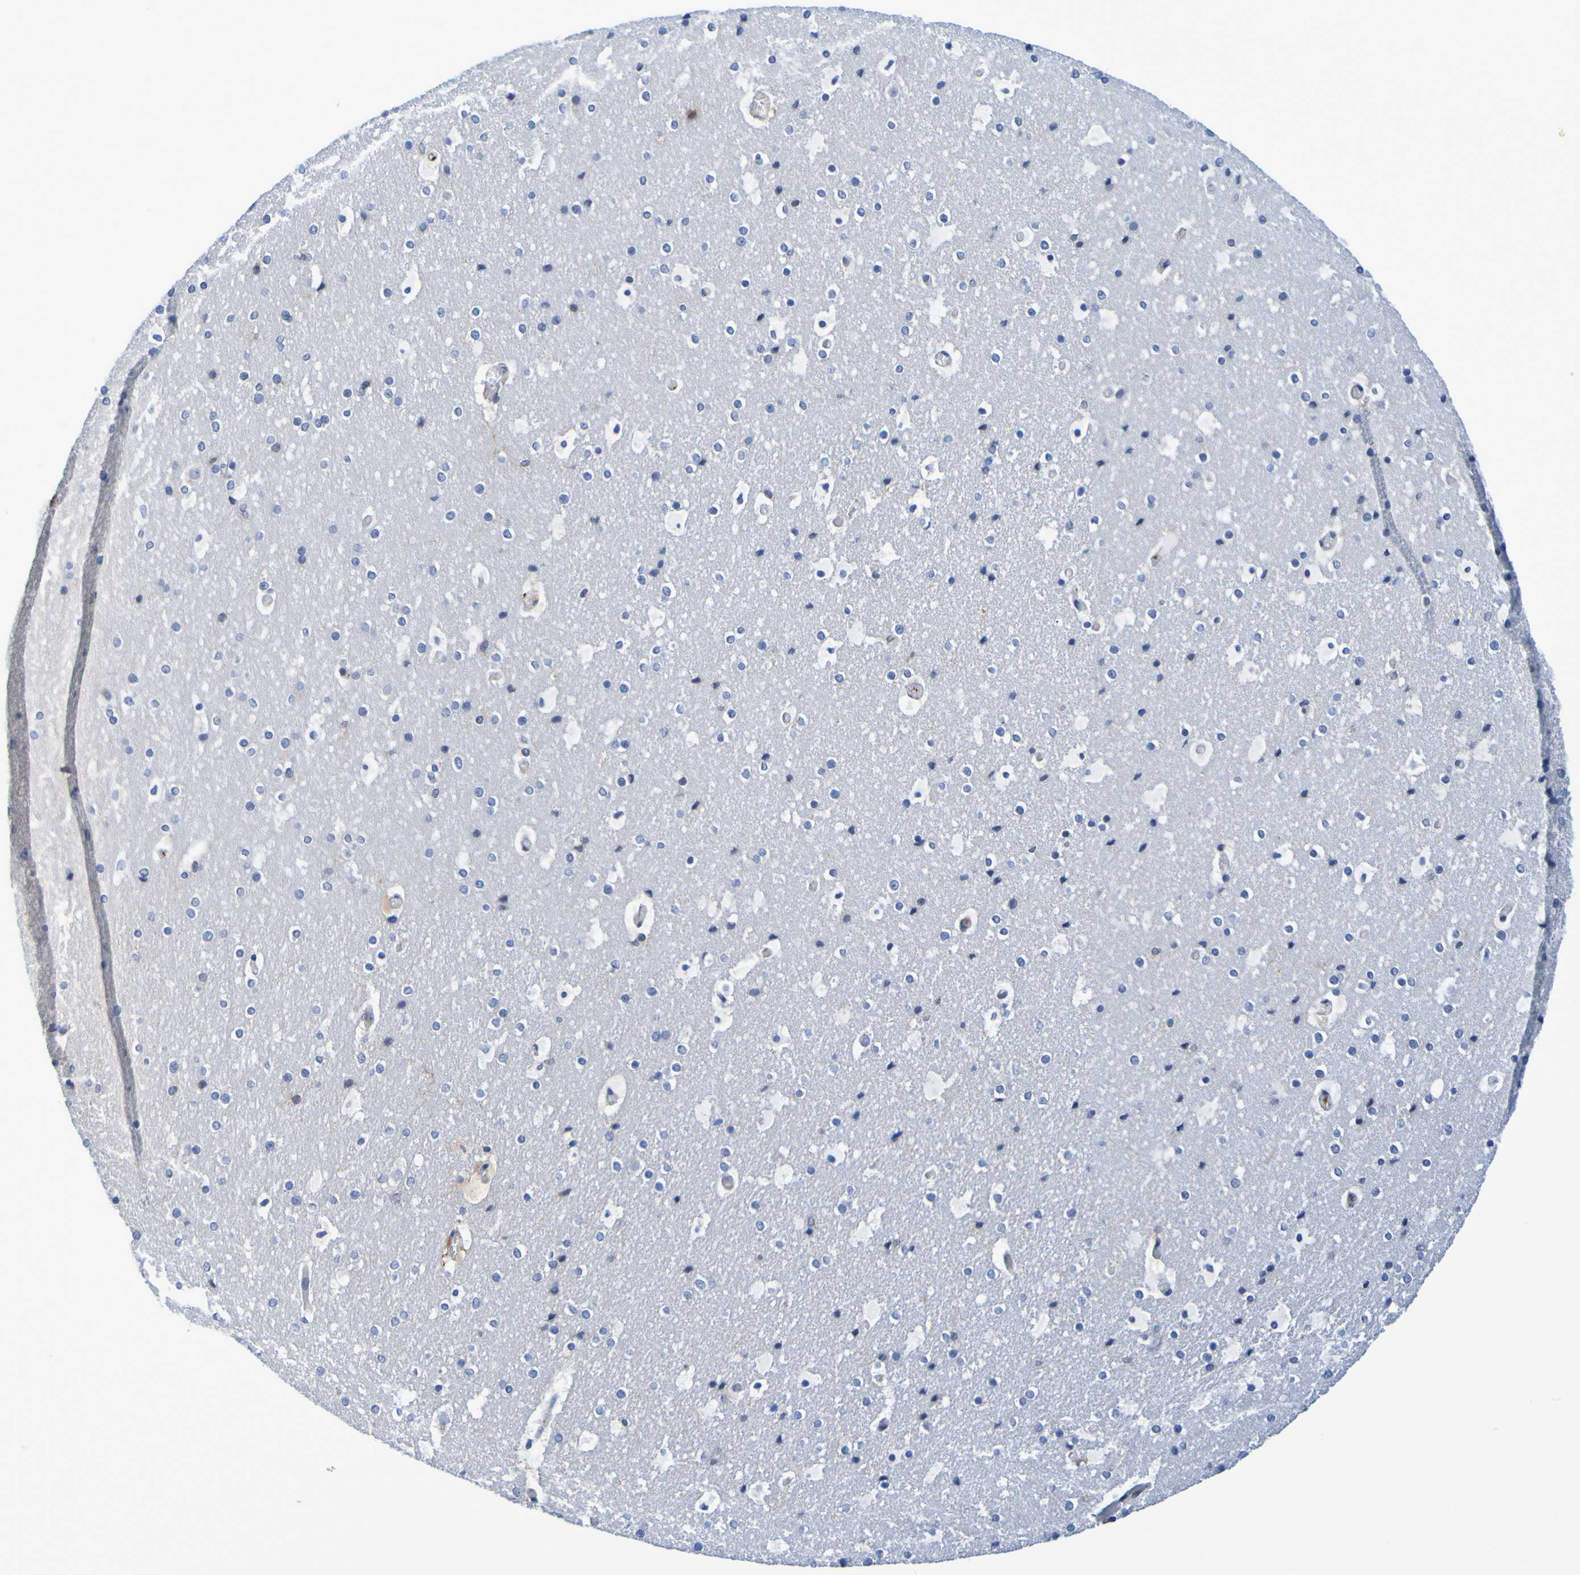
{"staining": {"intensity": "moderate", "quantity": ">75%", "location": "cytoplasmic/membranous"}, "tissue": "cerebral cortex", "cell_type": "Endothelial cells", "image_type": "normal", "snomed": [{"axis": "morphology", "description": "Normal tissue, NOS"}, {"axis": "topography", "description": "Cerebral cortex"}], "caption": "Normal cerebral cortex exhibits moderate cytoplasmic/membranous expression in about >75% of endothelial cells.", "gene": "GAB3", "patient": {"sex": "male", "age": 57}}